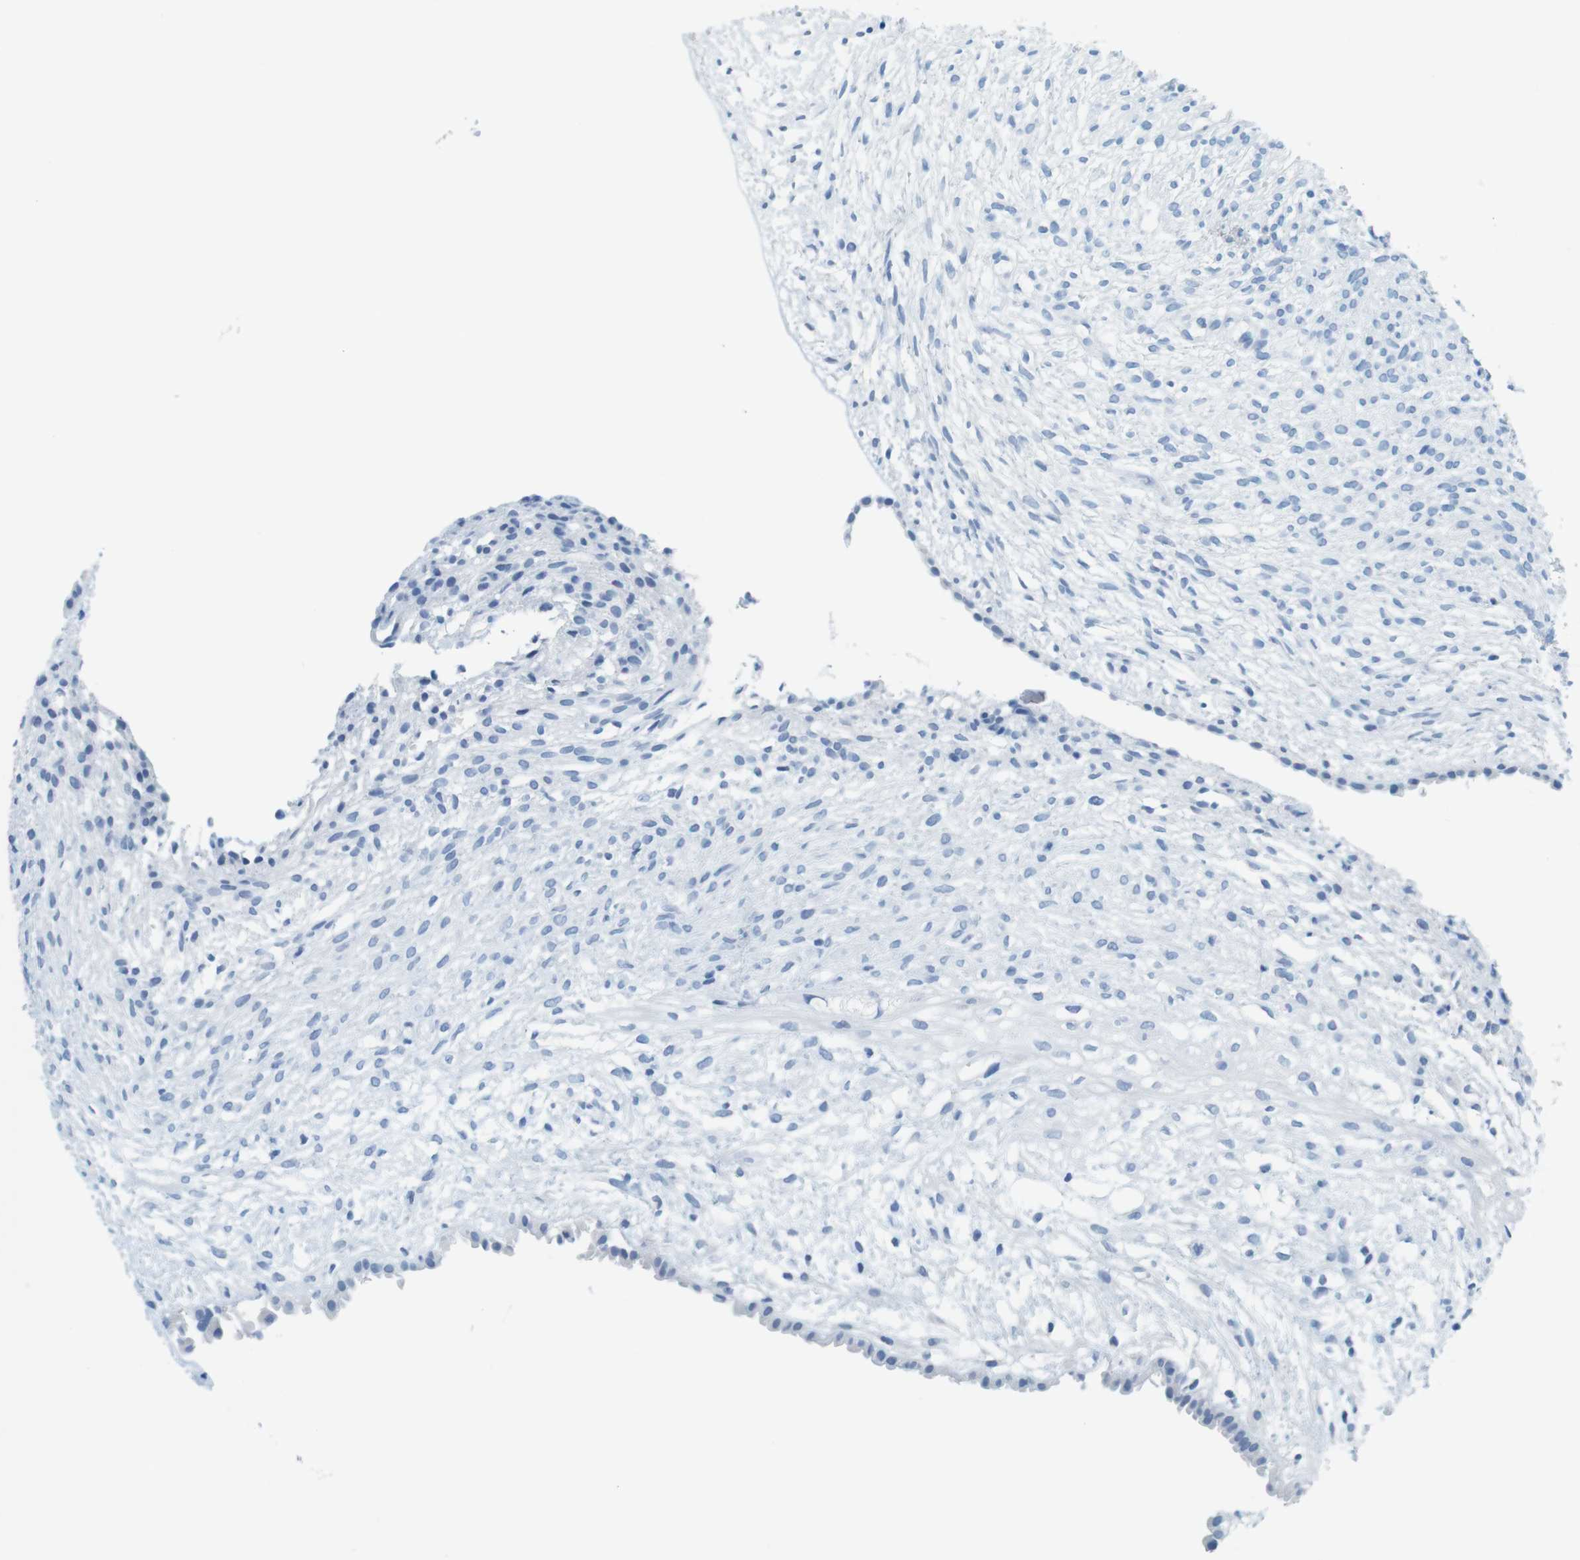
{"staining": {"intensity": "negative", "quantity": "none", "location": "none"}, "tissue": "ovary", "cell_type": "Ovarian stroma cells", "image_type": "normal", "snomed": [{"axis": "morphology", "description": "Normal tissue, NOS"}, {"axis": "morphology", "description": "Cyst, NOS"}, {"axis": "topography", "description": "Ovary"}], "caption": "IHC histopathology image of normal ovary: human ovary stained with DAB reveals no significant protein expression in ovarian stroma cells. (DAB immunohistochemistry (IHC), high magnification).", "gene": "CYP2C9", "patient": {"sex": "female", "age": 18}}